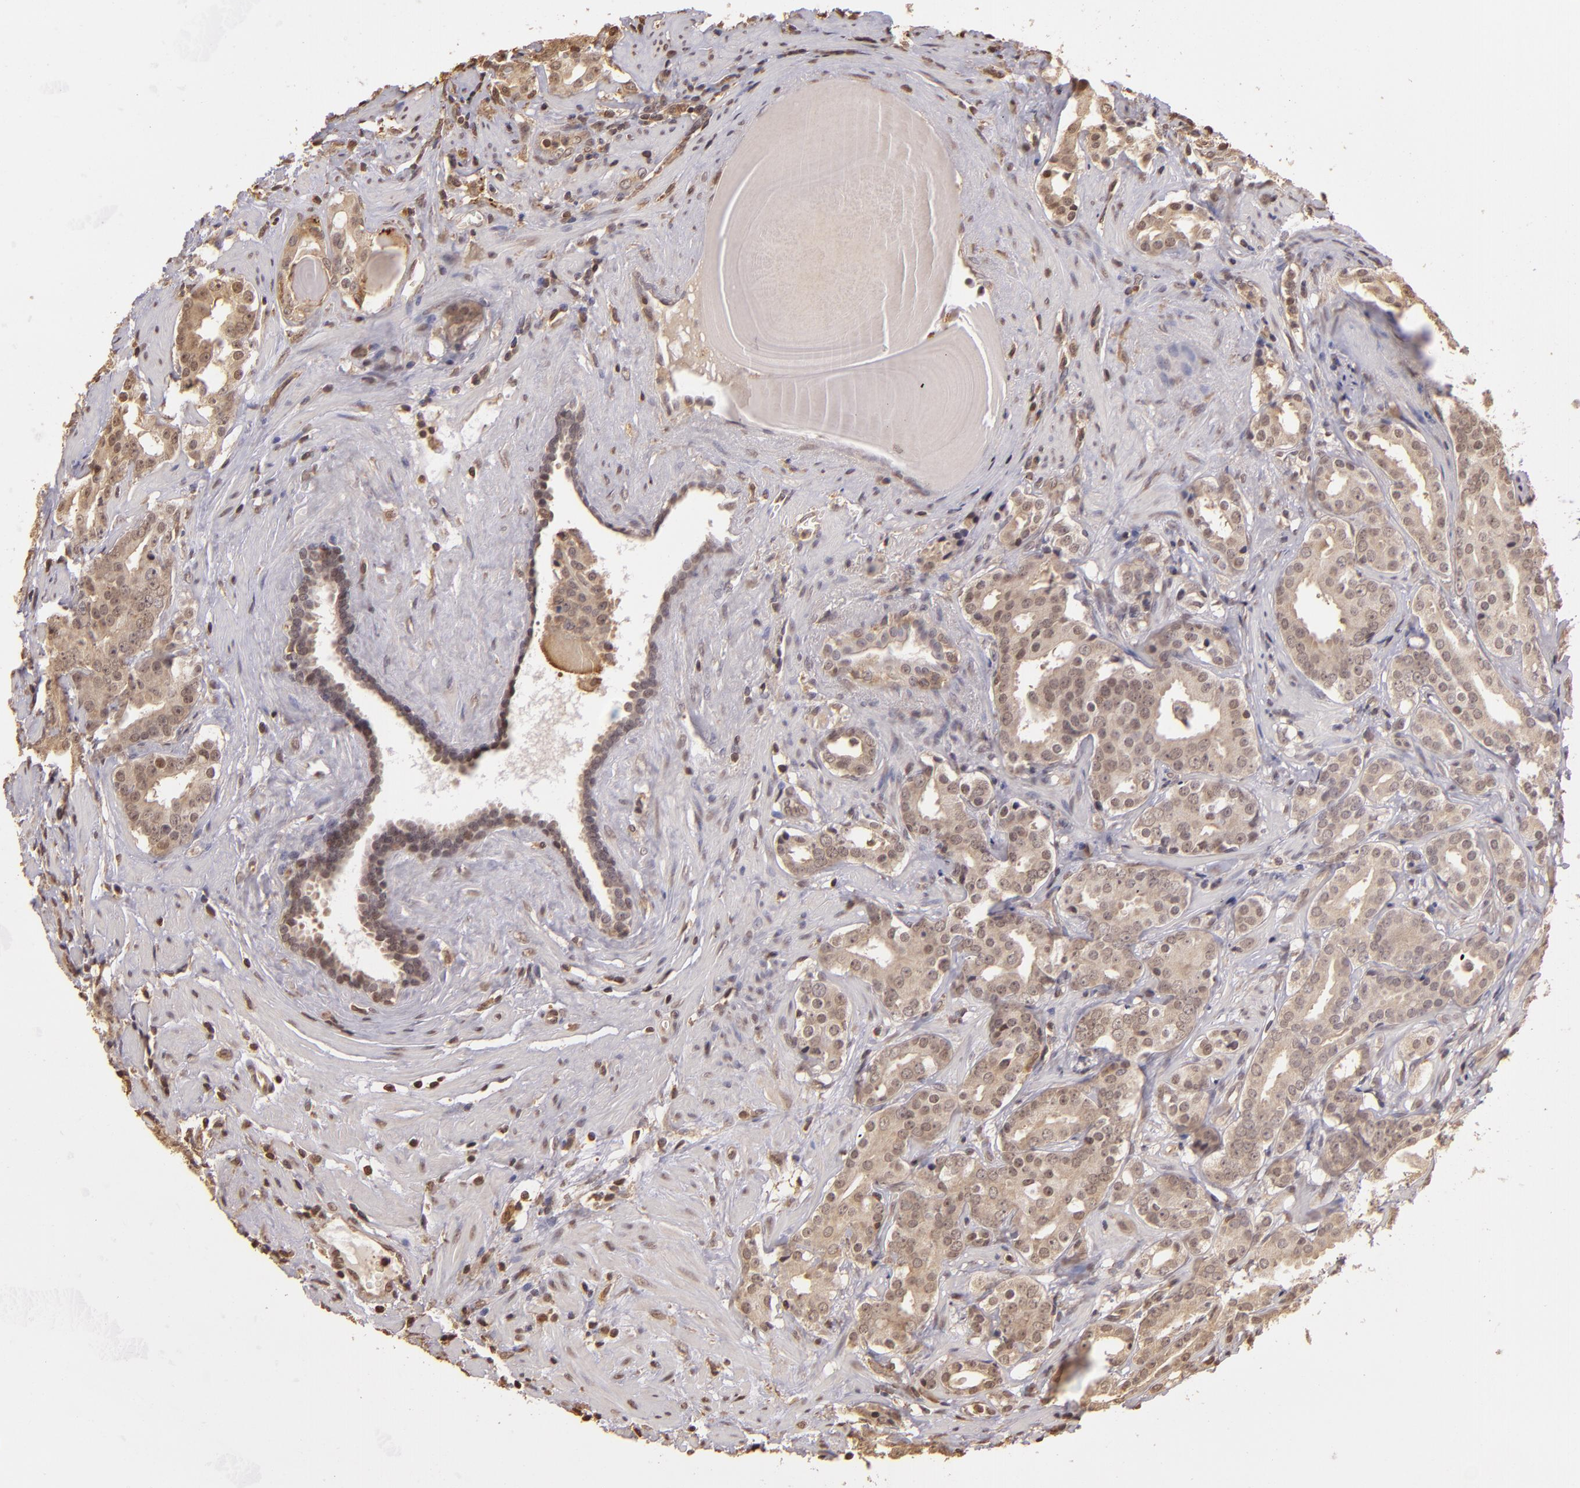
{"staining": {"intensity": "weak", "quantity": ">75%", "location": "cytoplasmic/membranous"}, "tissue": "prostate cancer", "cell_type": "Tumor cells", "image_type": "cancer", "snomed": [{"axis": "morphology", "description": "Adenocarcinoma, Low grade"}, {"axis": "topography", "description": "Prostate"}], "caption": "Protein expression analysis of human prostate cancer reveals weak cytoplasmic/membranous expression in approximately >75% of tumor cells.", "gene": "ARPC2", "patient": {"sex": "male", "age": 59}}